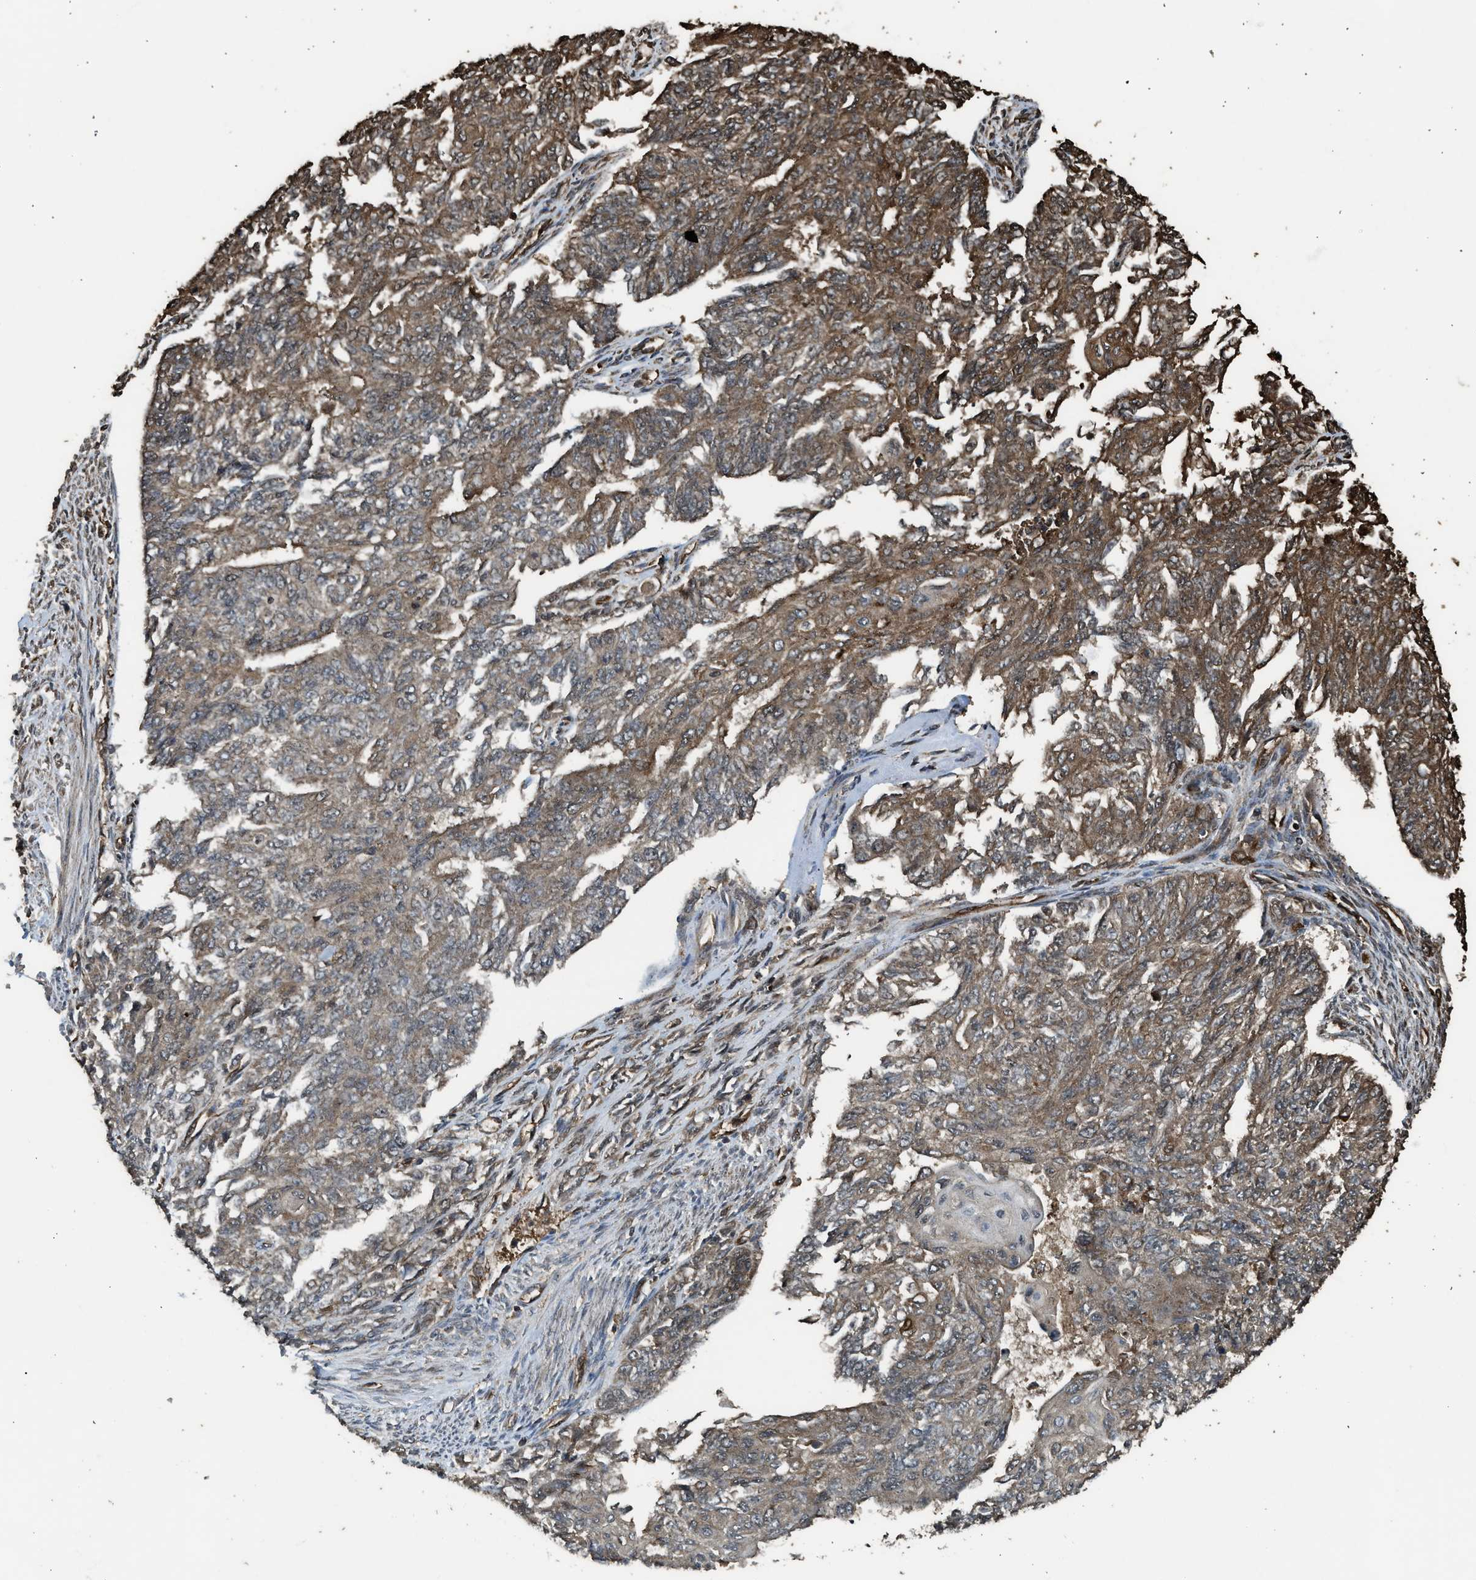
{"staining": {"intensity": "moderate", "quantity": ">75%", "location": "cytoplasmic/membranous"}, "tissue": "endometrial cancer", "cell_type": "Tumor cells", "image_type": "cancer", "snomed": [{"axis": "morphology", "description": "Adenocarcinoma, NOS"}, {"axis": "topography", "description": "Endometrium"}], "caption": "A high-resolution image shows IHC staining of endometrial cancer (adenocarcinoma), which displays moderate cytoplasmic/membranous staining in approximately >75% of tumor cells. (Brightfield microscopy of DAB IHC at high magnification).", "gene": "MYBL2", "patient": {"sex": "female", "age": 32}}